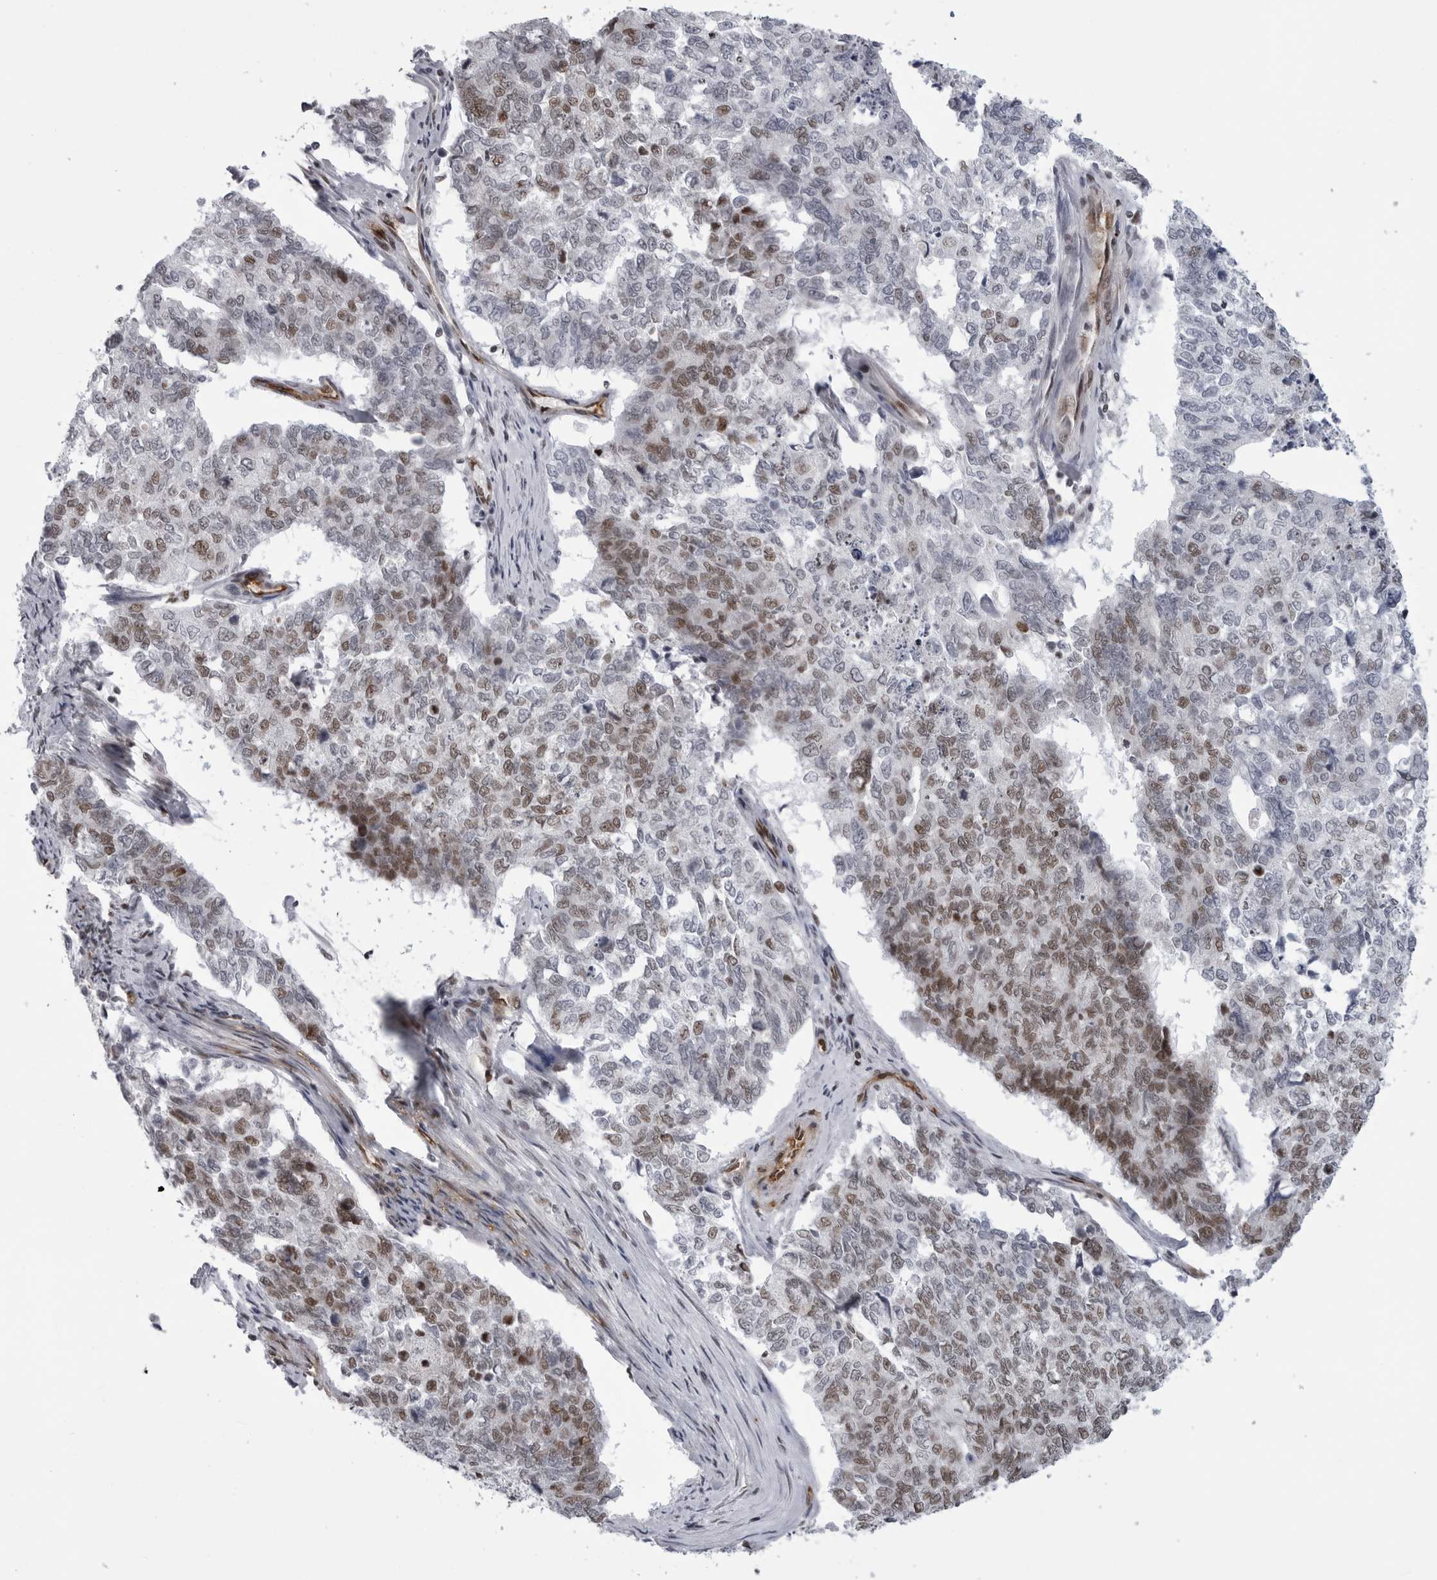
{"staining": {"intensity": "moderate", "quantity": "<25%", "location": "nuclear"}, "tissue": "cervical cancer", "cell_type": "Tumor cells", "image_type": "cancer", "snomed": [{"axis": "morphology", "description": "Squamous cell carcinoma, NOS"}, {"axis": "topography", "description": "Cervix"}], "caption": "Protein analysis of cervical cancer tissue exhibits moderate nuclear positivity in approximately <25% of tumor cells. (IHC, brightfield microscopy, high magnification).", "gene": "RNF26", "patient": {"sex": "female", "age": 63}}